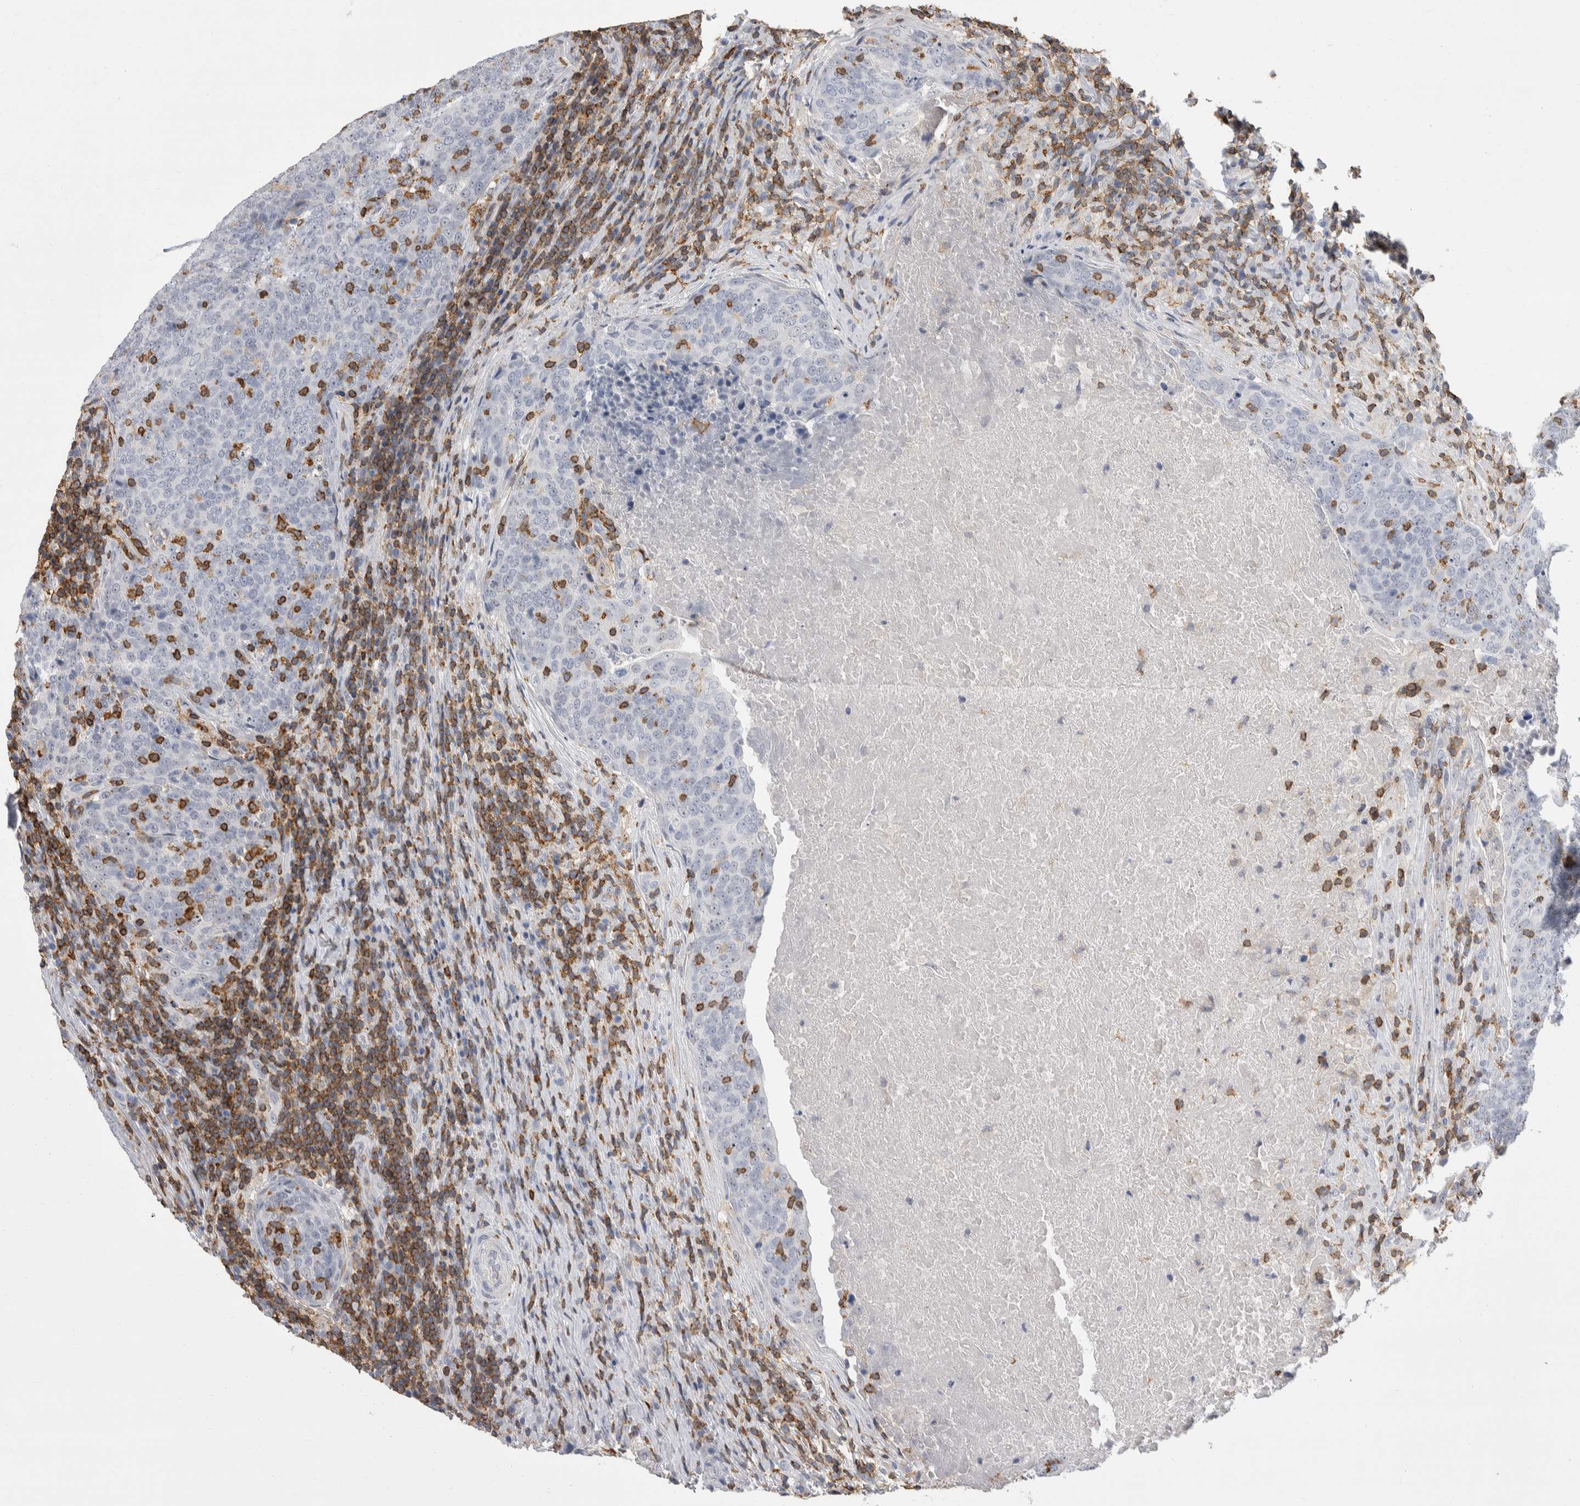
{"staining": {"intensity": "negative", "quantity": "none", "location": "none"}, "tissue": "head and neck cancer", "cell_type": "Tumor cells", "image_type": "cancer", "snomed": [{"axis": "morphology", "description": "Squamous cell carcinoma, NOS"}, {"axis": "morphology", "description": "Squamous cell carcinoma, metastatic, NOS"}, {"axis": "topography", "description": "Lymph node"}, {"axis": "topography", "description": "Head-Neck"}], "caption": "IHC histopathology image of head and neck cancer (squamous cell carcinoma) stained for a protein (brown), which exhibits no positivity in tumor cells.", "gene": "CEP295NL", "patient": {"sex": "male", "age": 62}}